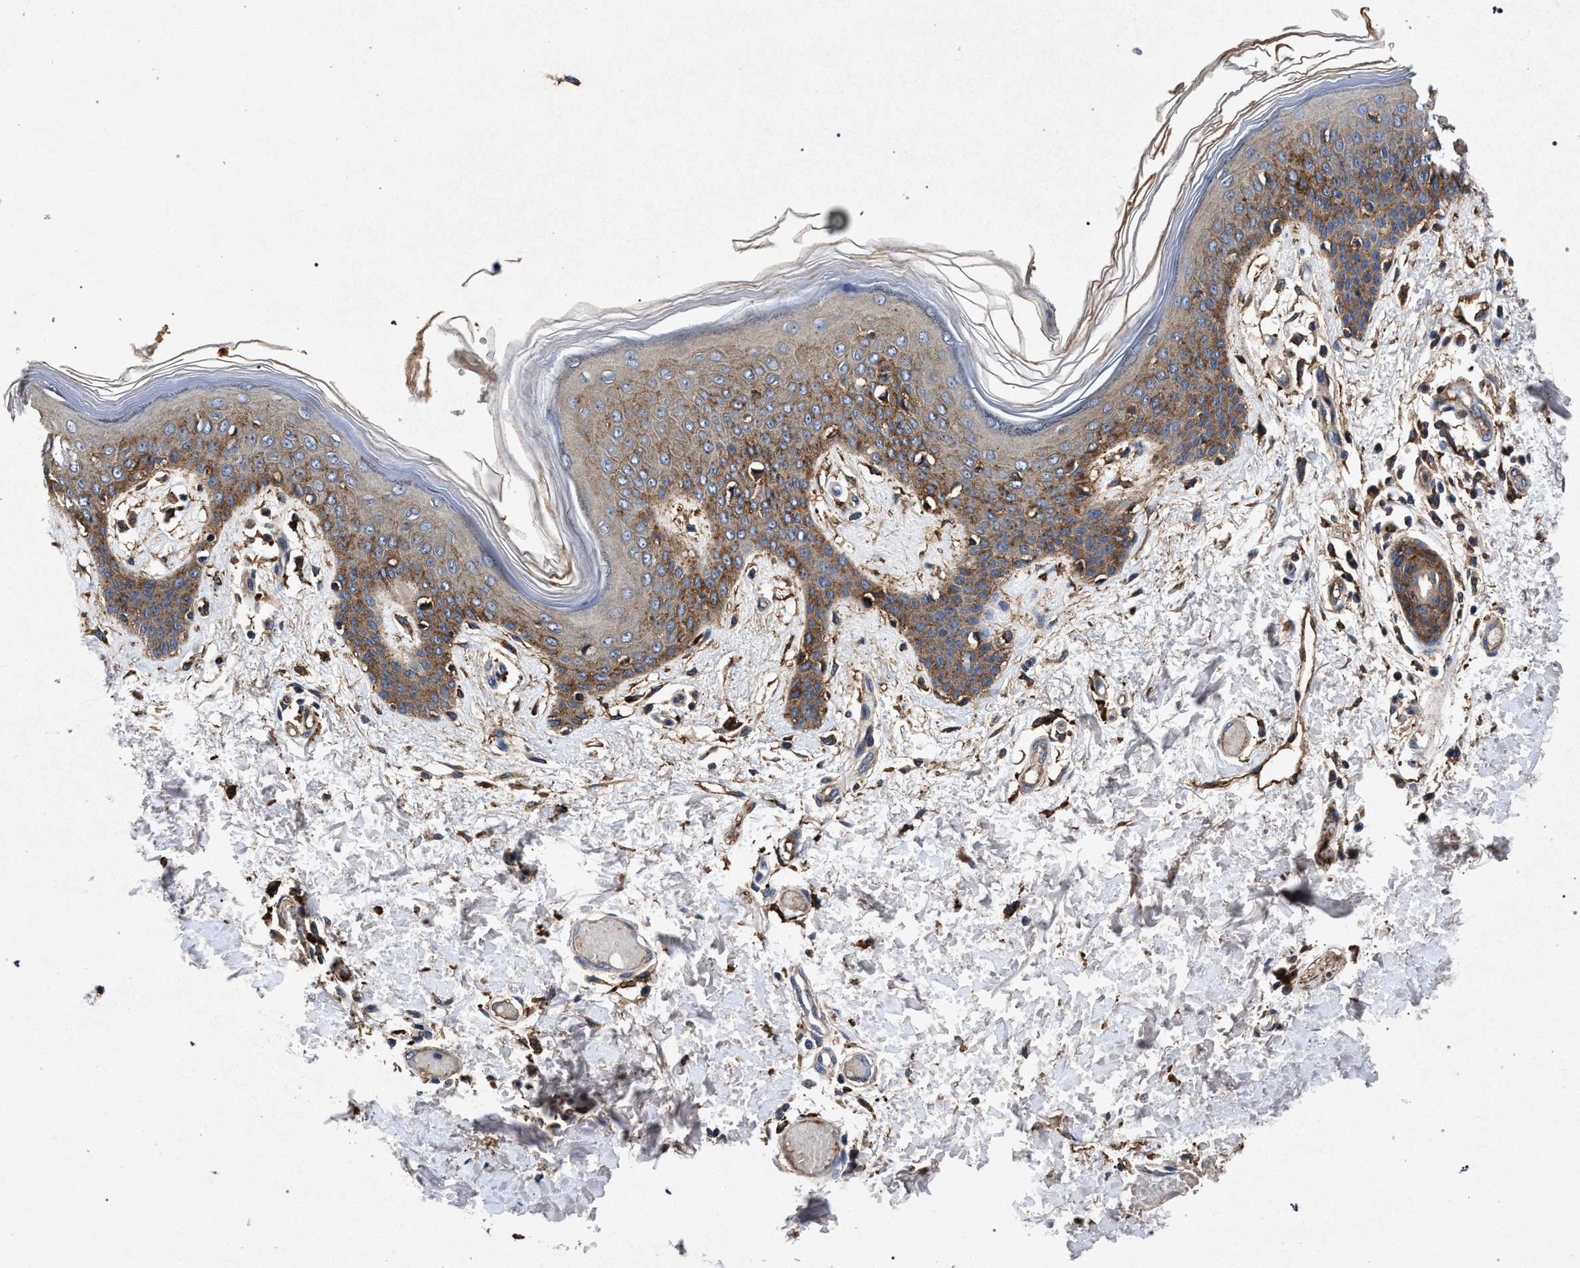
{"staining": {"intensity": "strong", "quantity": ">75%", "location": "cytoplasmic/membranous"}, "tissue": "skin", "cell_type": "Fibroblasts", "image_type": "normal", "snomed": [{"axis": "morphology", "description": "Normal tissue, NOS"}, {"axis": "topography", "description": "Skin"}], "caption": "Immunohistochemical staining of normal human skin demonstrates >75% levels of strong cytoplasmic/membranous protein staining in approximately >75% of fibroblasts.", "gene": "MARCKS", "patient": {"sex": "male", "age": 53}}